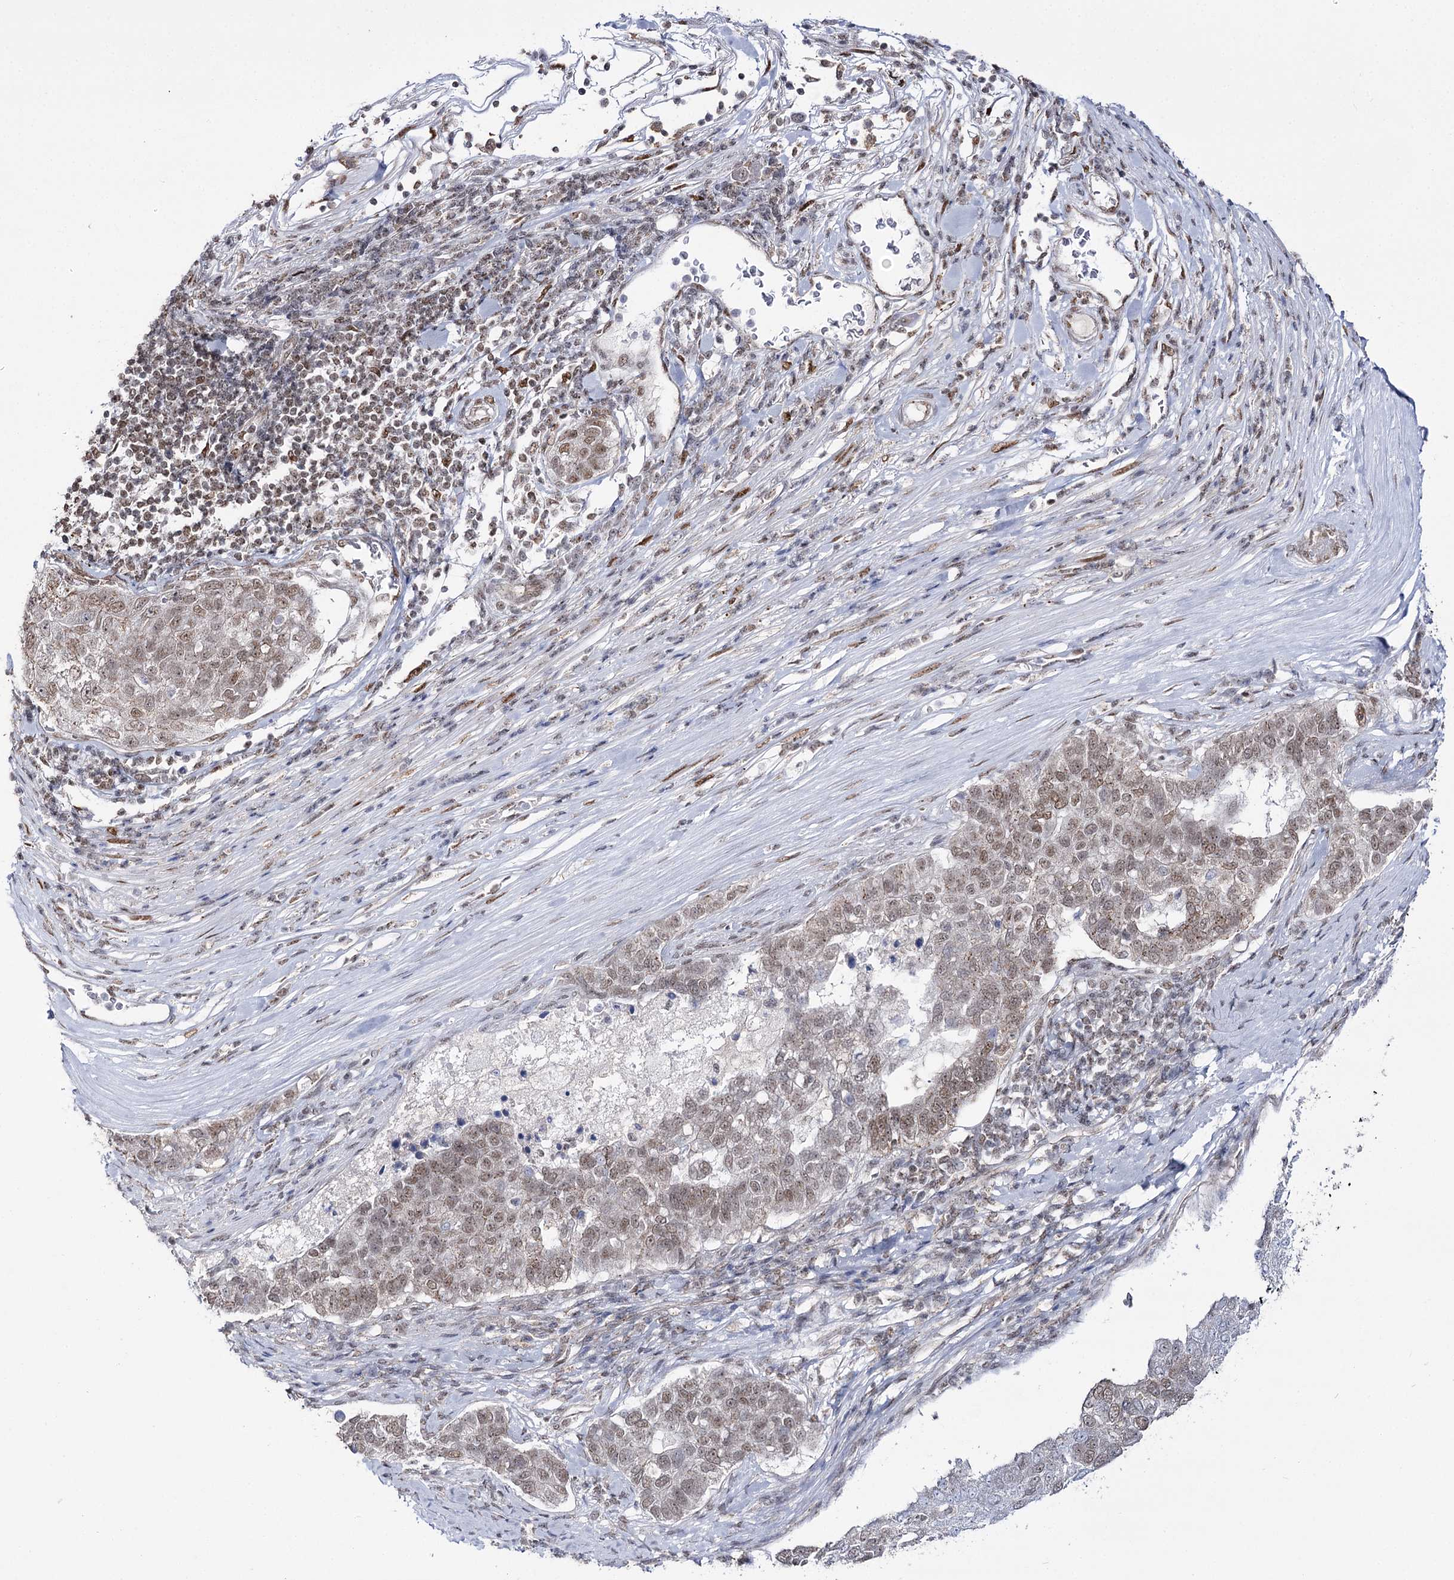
{"staining": {"intensity": "moderate", "quantity": "<25%", "location": "nuclear"}, "tissue": "pancreatic cancer", "cell_type": "Tumor cells", "image_type": "cancer", "snomed": [{"axis": "morphology", "description": "Adenocarcinoma, NOS"}, {"axis": "topography", "description": "Pancreas"}], "caption": "A brown stain shows moderate nuclear staining of a protein in pancreatic cancer (adenocarcinoma) tumor cells.", "gene": "VGLL4", "patient": {"sex": "female", "age": 61}}